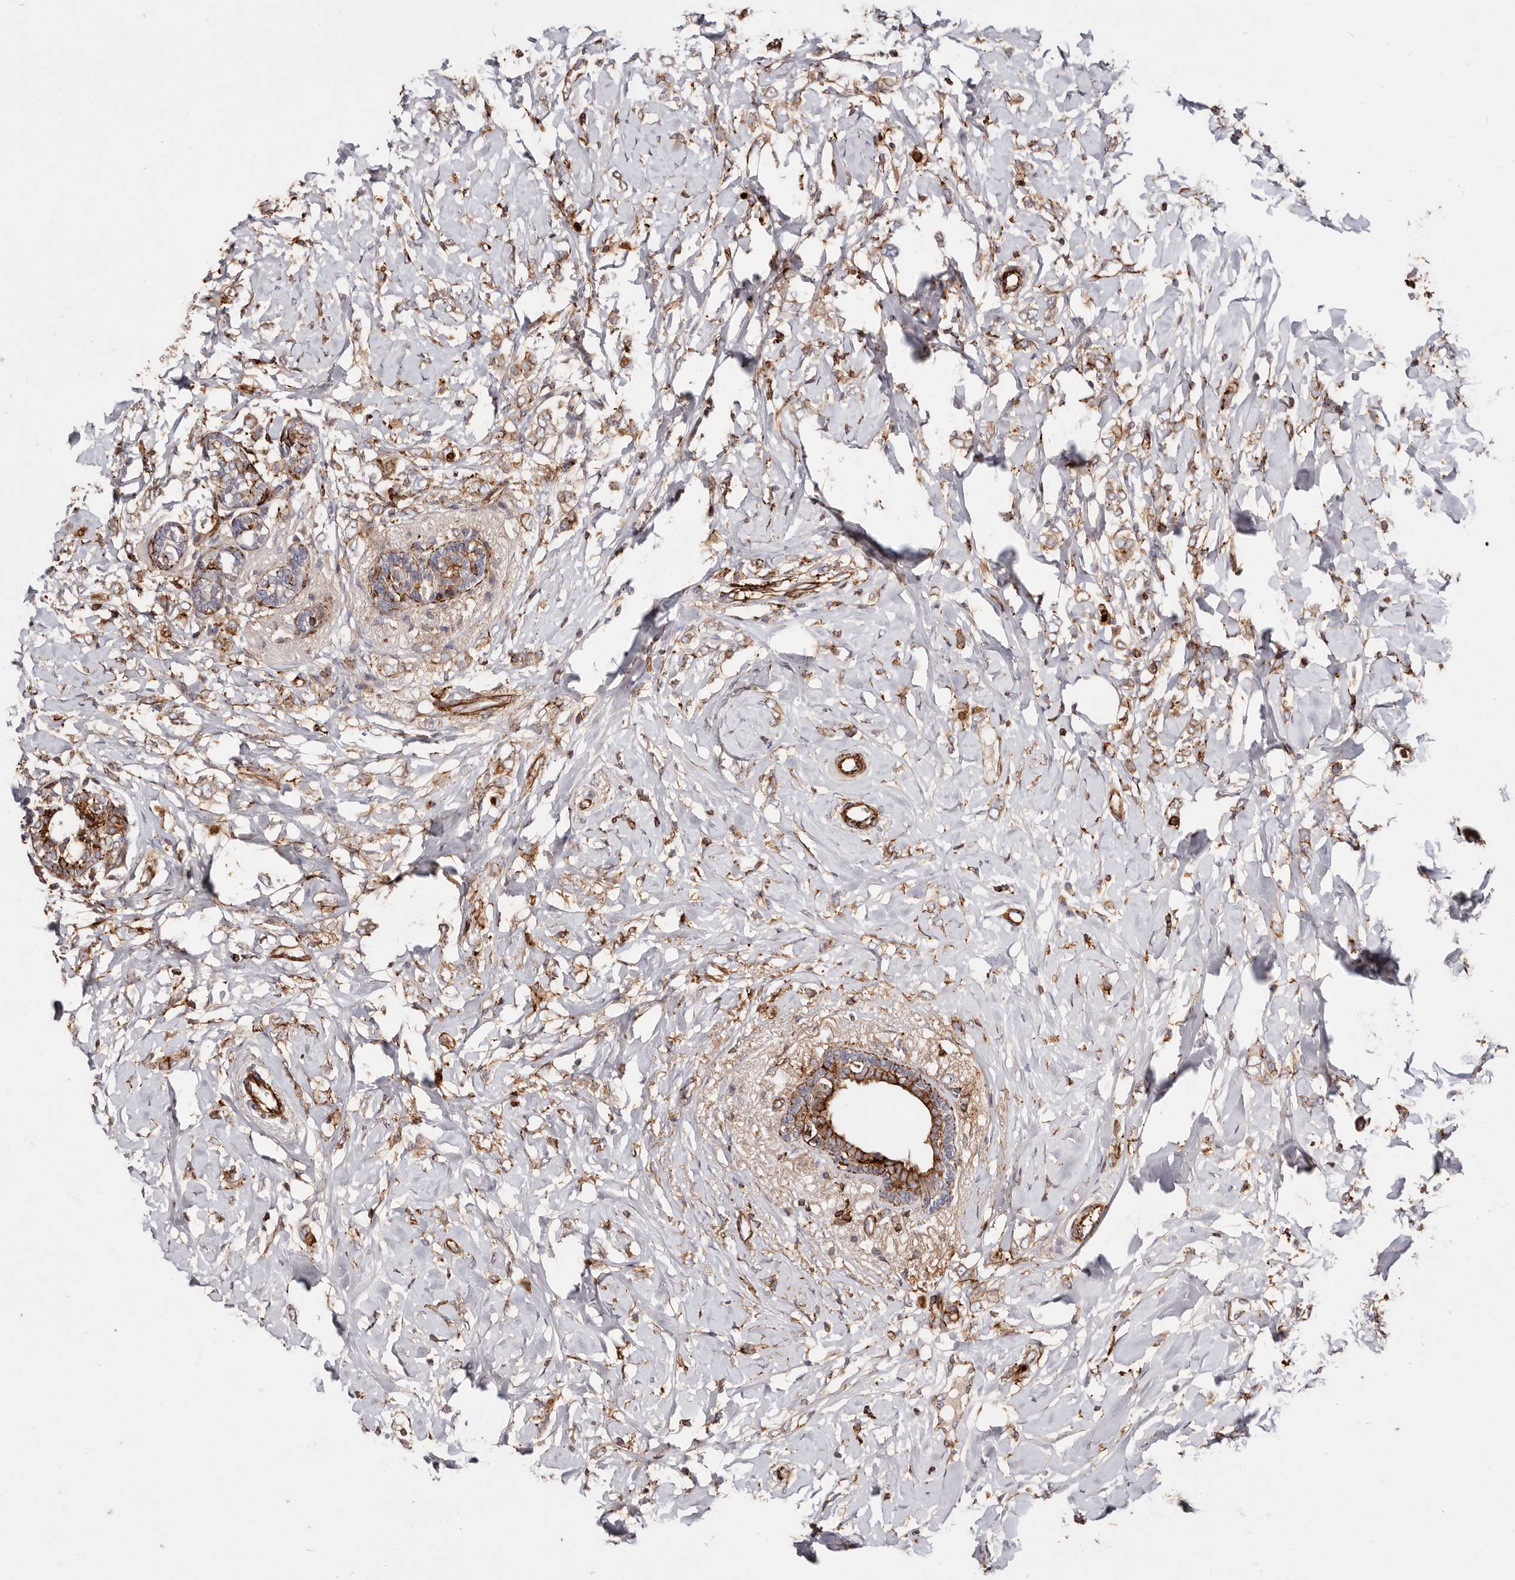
{"staining": {"intensity": "moderate", "quantity": ">75%", "location": "cytoplasmic/membranous"}, "tissue": "breast cancer", "cell_type": "Tumor cells", "image_type": "cancer", "snomed": [{"axis": "morphology", "description": "Normal tissue, NOS"}, {"axis": "morphology", "description": "Lobular carcinoma"}, {"axis": "topography", "description": "Breast"}], "caption": "High-magnification brightfield microscopy of lobular carcinoma (breast) stained with DAB (3,3'-diaminobenzidine) (brown) and counterstained with hematoxylin (blue). tumor cells exhibit moderate cytoplasmic/membranous positivity is identified in about>75% of cells.", "gene": "PTPN22", "patient": {"sex": "female", "age": 47}}